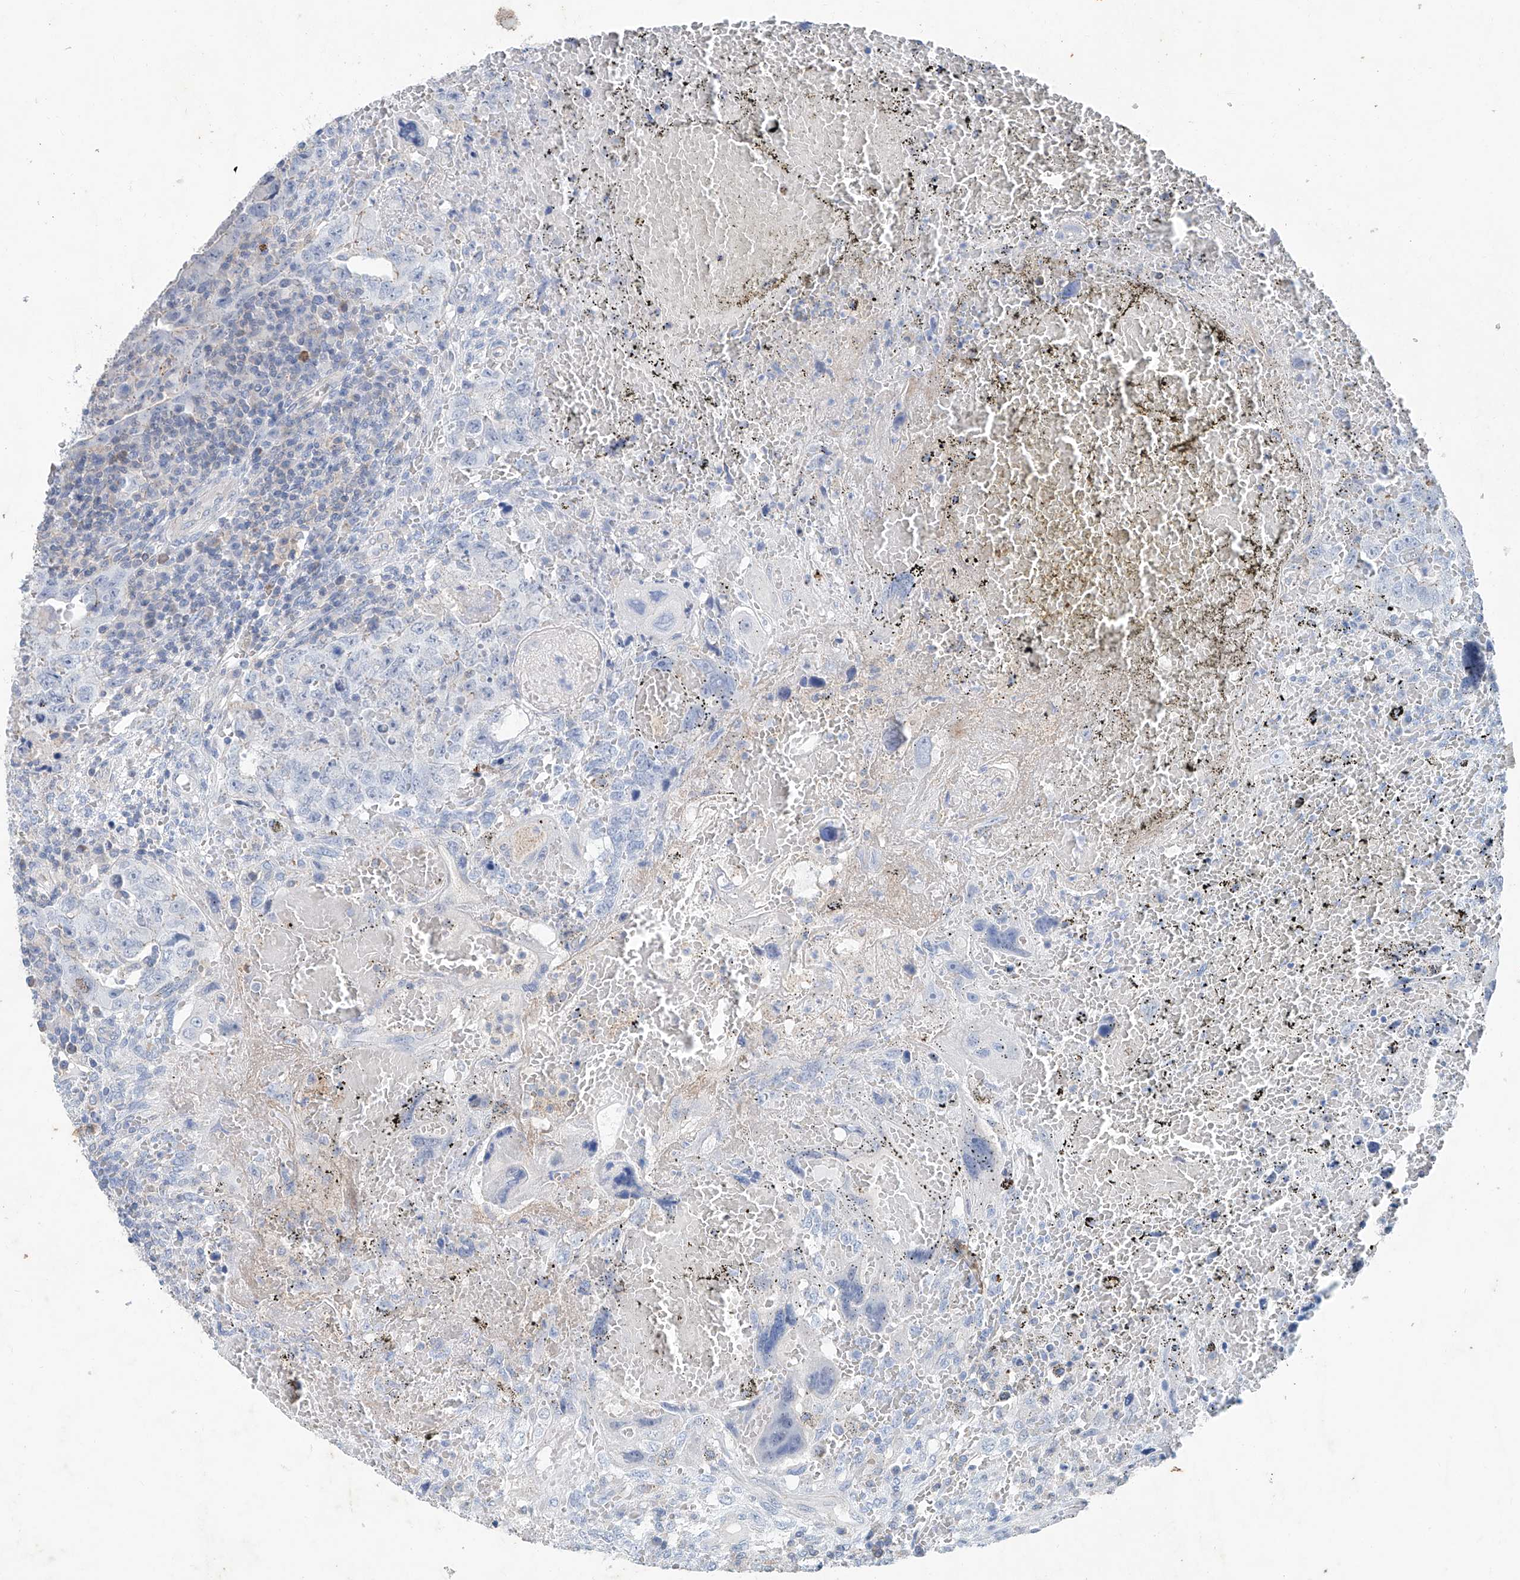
{"staining": {"intensity": "negative", "quantity": "none", "location": "none"}, "tissue": "testis cancer", "cell_type": "Tumor cells", "image_type": "cancer", "snomed": [{"axis": "morphology", "description": "Carcinoma, Embryonal, NOS"}, {"axis": "topography", "description": "Testis"}], "caption": "Embryonal carcinoma (testis) was stained to show a protein in brown. There is no significant positivity in tumor cells. (Brightfield microscopy of DAB immunohistochemistry at high magnification).", "gene": "ANKRD34A", "patient": {"sex": "male", "age": 26}}